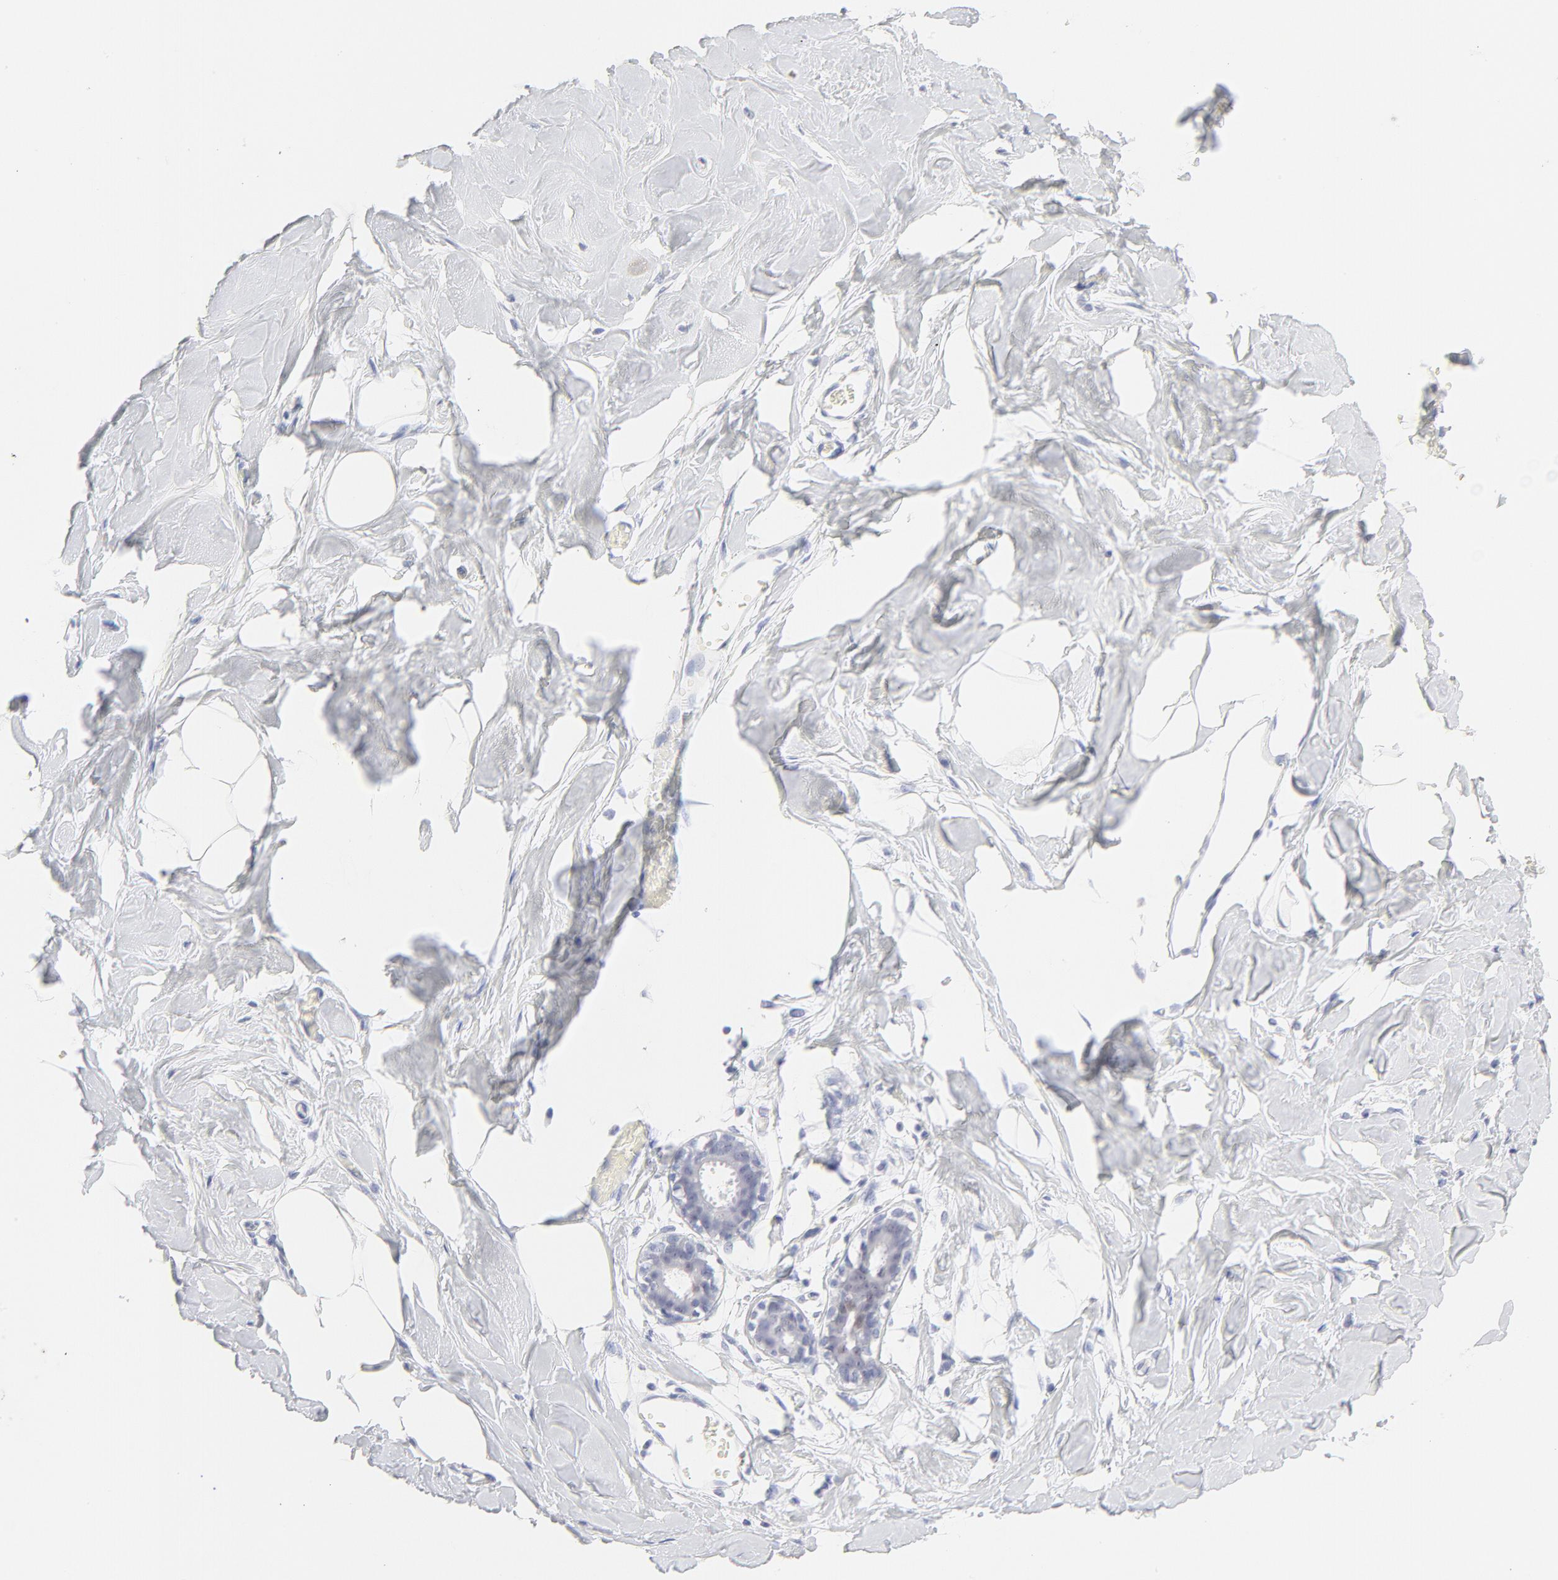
{"staining": {"intensity": "negative", "quantity": "none", "location": "none"}, "tissue": "breast", "cell_type": "Adipocytes", "image_type": "normal", "snomed": [{"axis": "morphology", "description": "Normal tissue, NOS"}, {"axis": "topography", "description": "Breast"}, {"axis": "topography", "description": "Adipose tissue"}], "caption": "There is no significant expression in adipocytes of breast. (Immunohistochemistry (ihc), brightfield microscopy, high magnification).", "gene": "ELF3", "patient": {"sex": "female", "age": 25}}